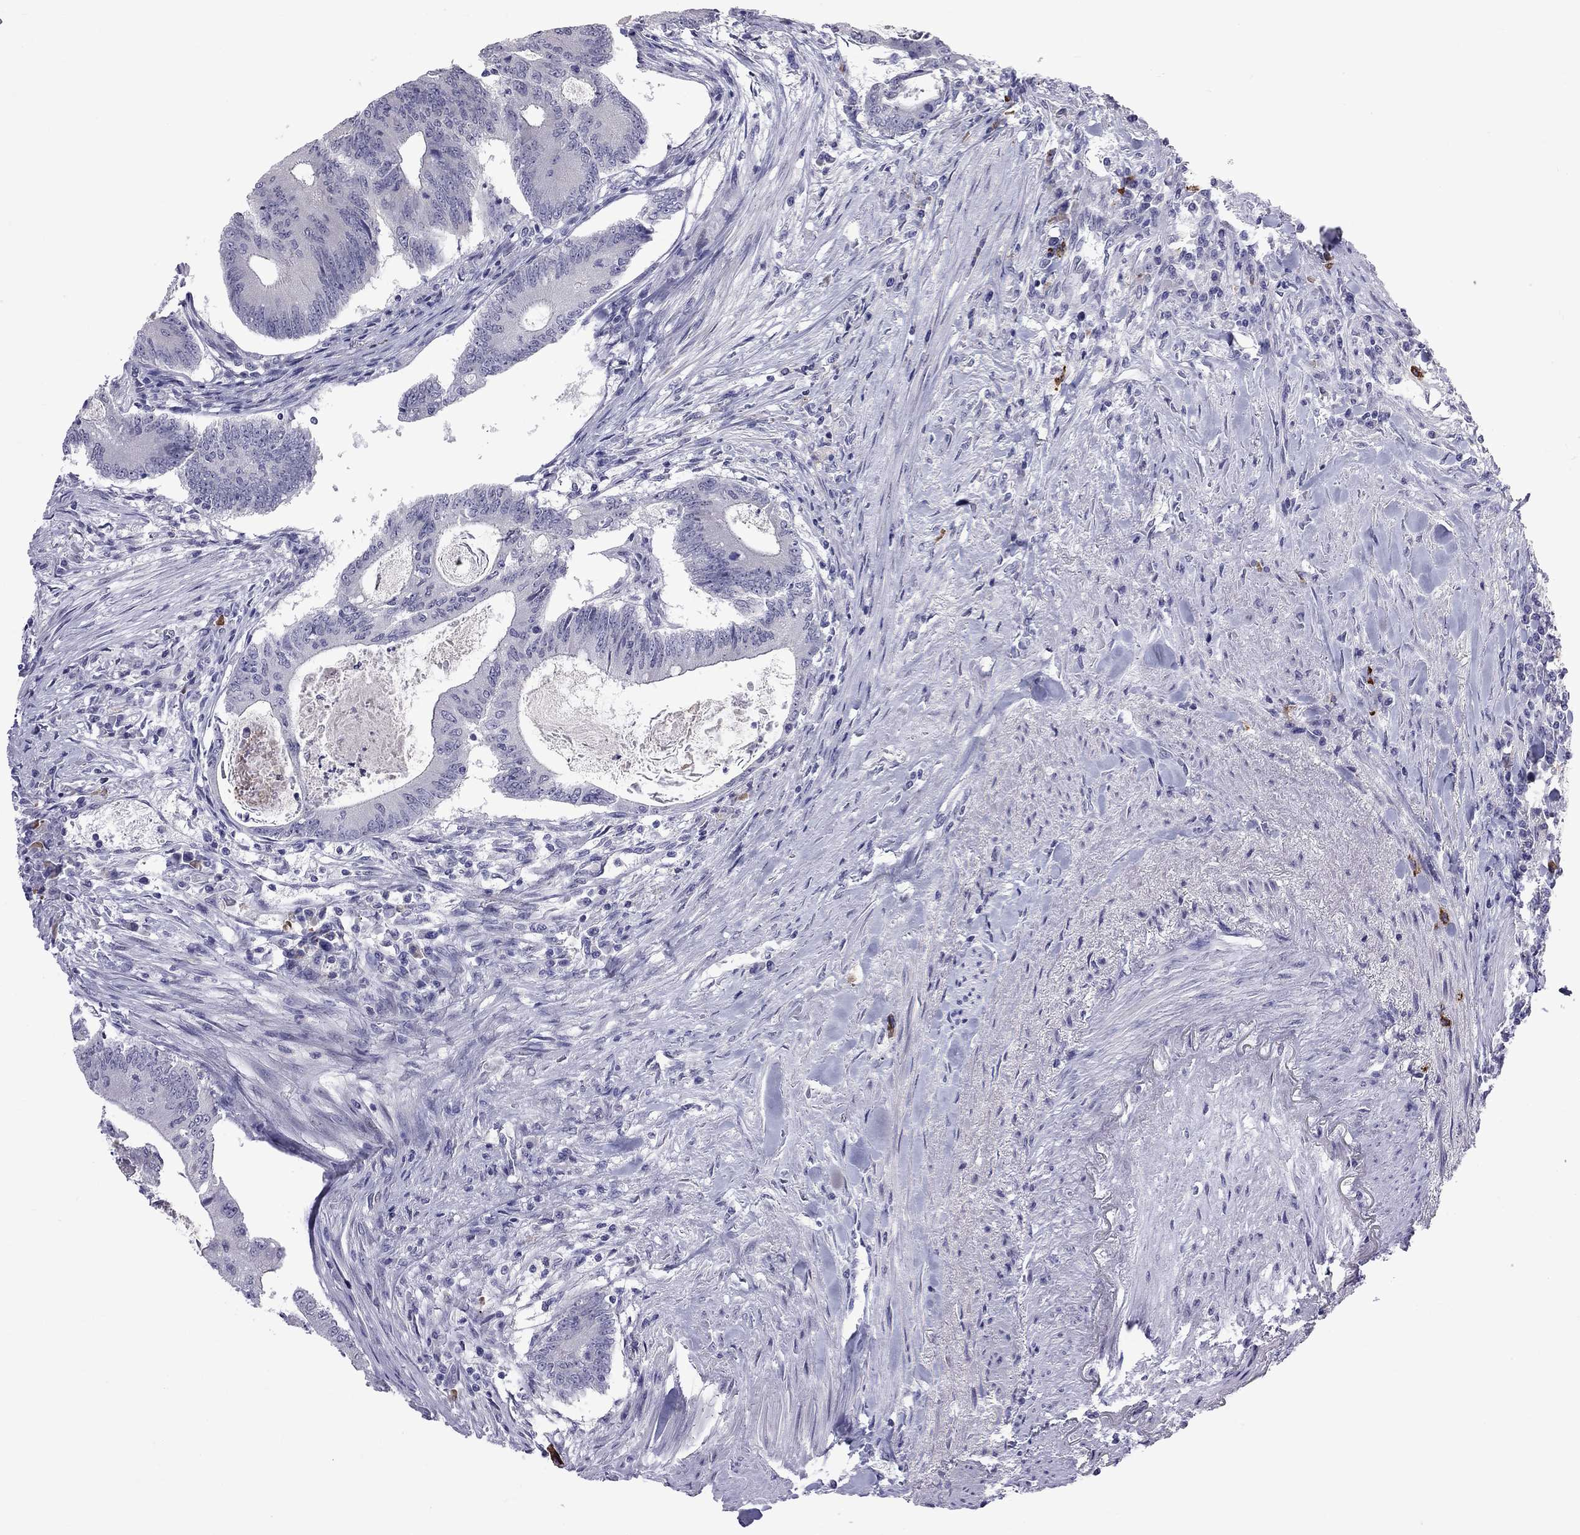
{"staining": {"intensity": "negative", "quantity": "none", "location": "none"}, "tissue": "colorectal cancer", "cell_type": "Tumor cells", "image_type": "cancer", "snomed": [{"axis": "morphology", "description": "Adenocarcinoma, NOS"}, {"axis": "topography", "description": "Colon"}], "caption": "Immunohistochemistry (IHC) histopathology image of neoplastic tissue: human colorectal cancer stained with DAB displays no significant protein expression in tumor cells.", "gene": "RTL9", "patient": {"sex": "female", "age": 70}}